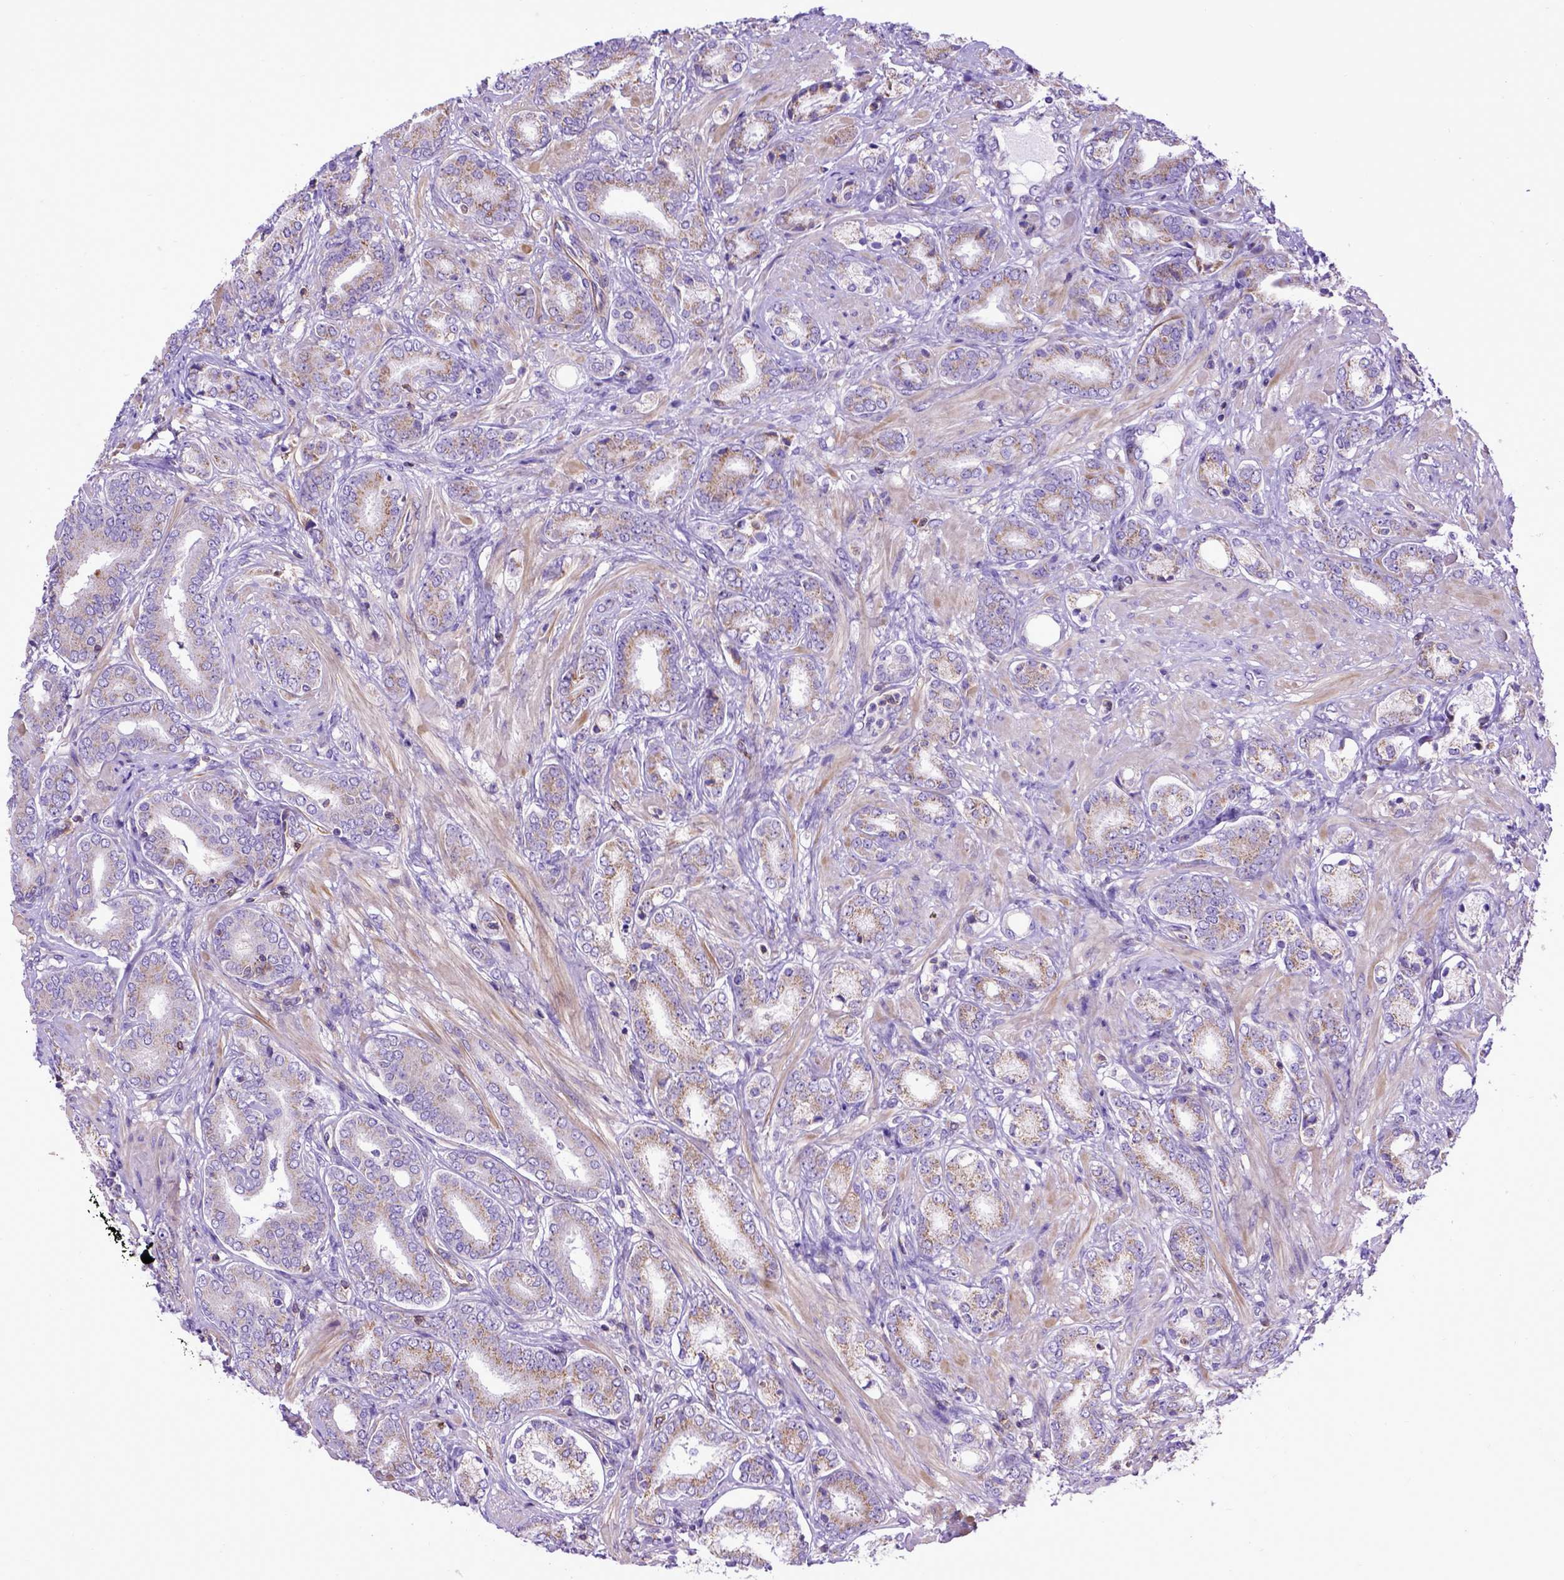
{"staining": {"intensity": "weak", "quantity": "<25%", "location": "cytoplasmic/membranous"}, "tissue": "prostate cancer", "cell_type": "Tumor cells", "image_type": "cancer", "snomed": [{"axis": "morphology", "description": "Adenocarcinoma, High grade"}, {"axis": "topography", "description": "Prostate"}], "caption": "Photomicrograph shows no protein expression in tumor cells of adenocarcinoma (high-grade) (prostate) tissue. (Immunohistochemistry (ihc), brightfield microscopy, high magnification).", "gene": "ASAH2", "patient": {"sex": "male", "age": 56}}